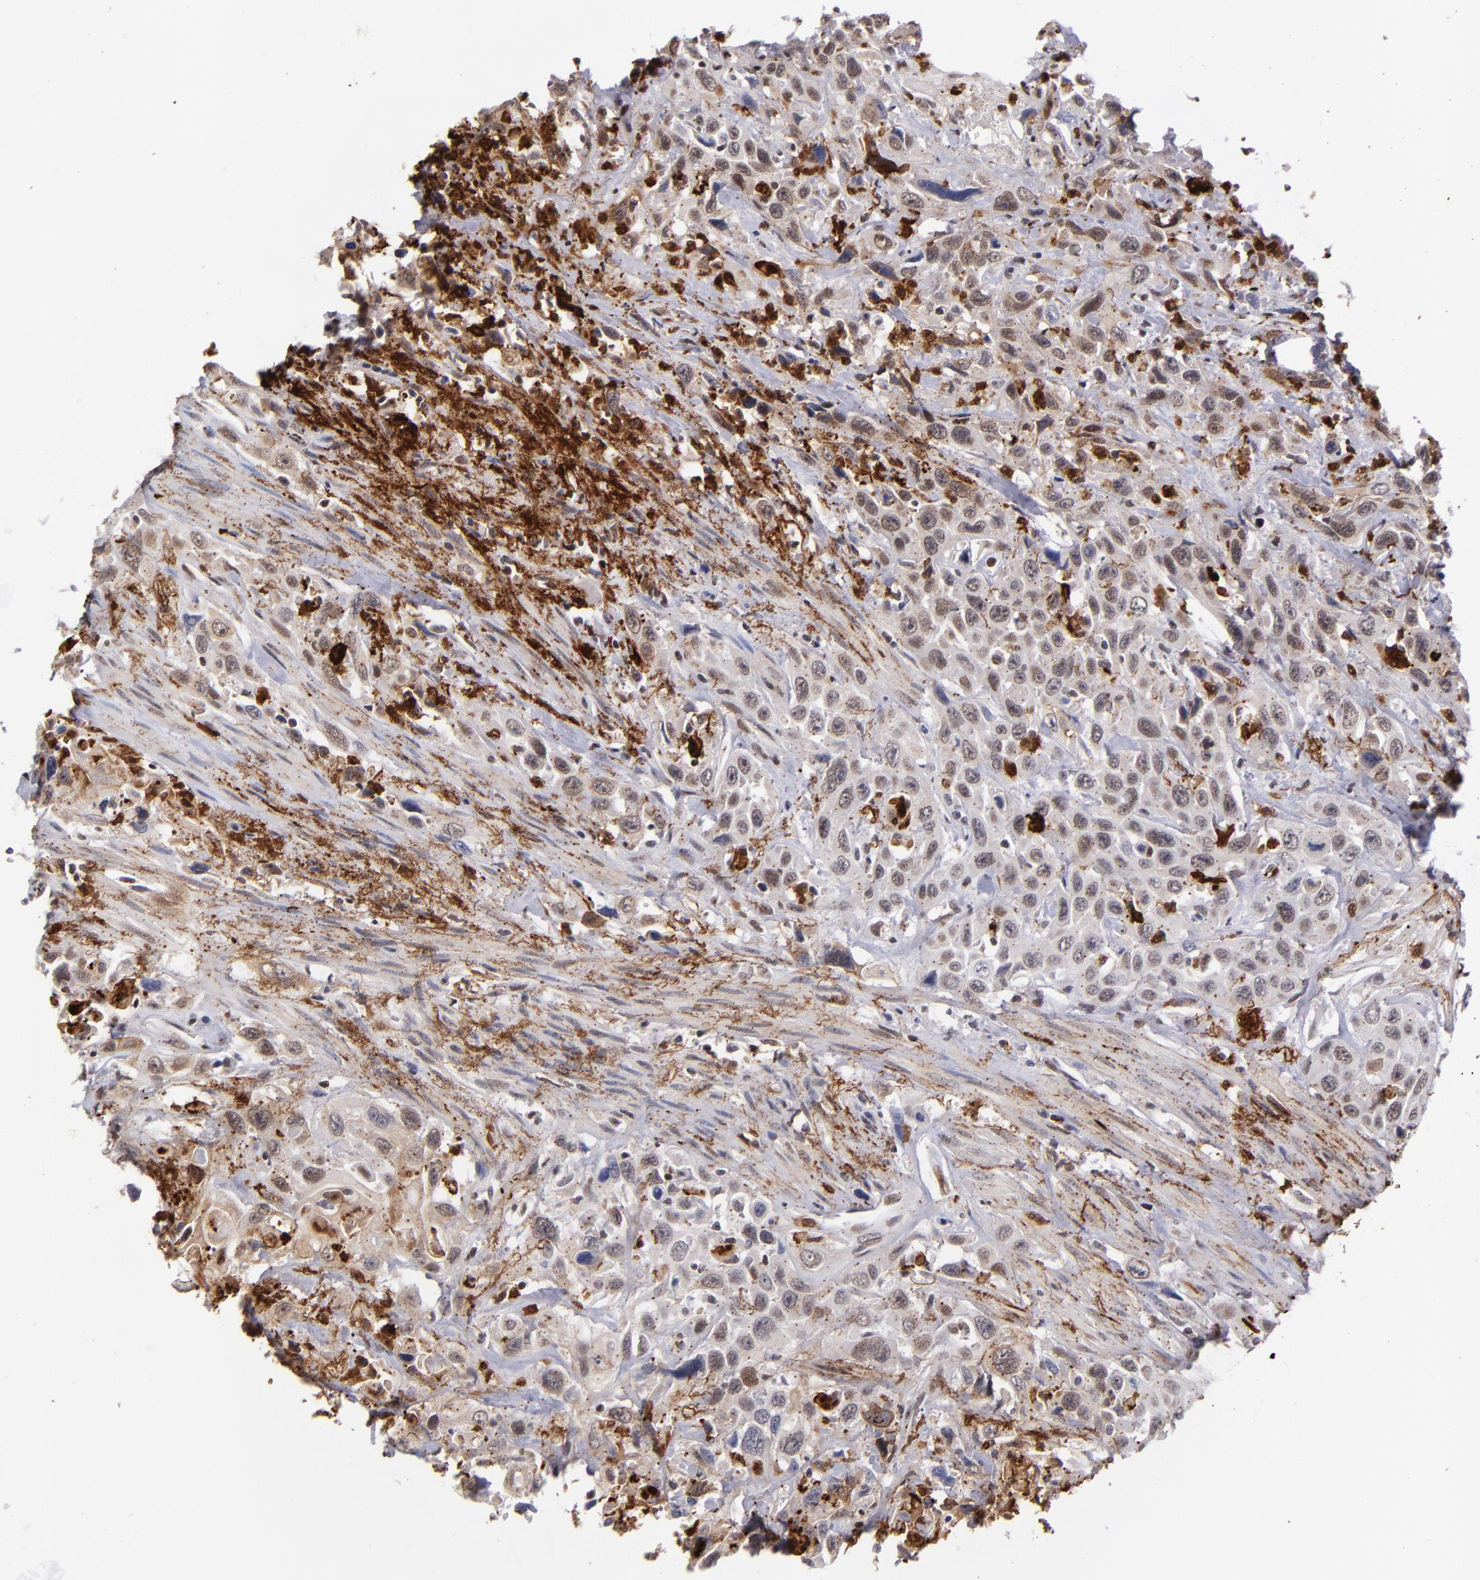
{"staining": {"intensity": "moderate", "quantity": "25%-75%", "location": "cytoplasmic/membranous,nuclear"}, "tissue": "urothelial cancer", "cell_type": "Tumor cells", "image_type": "cancer", "snomed": [{"axis": "morphology", "description": "Urothelial carcinoma, High grade"}, {"axis": "topography", "description": "Urinary bladder"}], "caption": "IHC histopathology image of neoplastic tissue: human high-grade urothelial carcinoma stained using immunohistochemistry (IHC) shows medium levels of moderate protein expression localized specifically in the cytoplasmic/membranous and nuclear of tumor cells, appearing as a cytoplasmic/membranous and nuclear brown color.", "gene": "RXRG", "patient": {"sex": "female", "age": 84}}